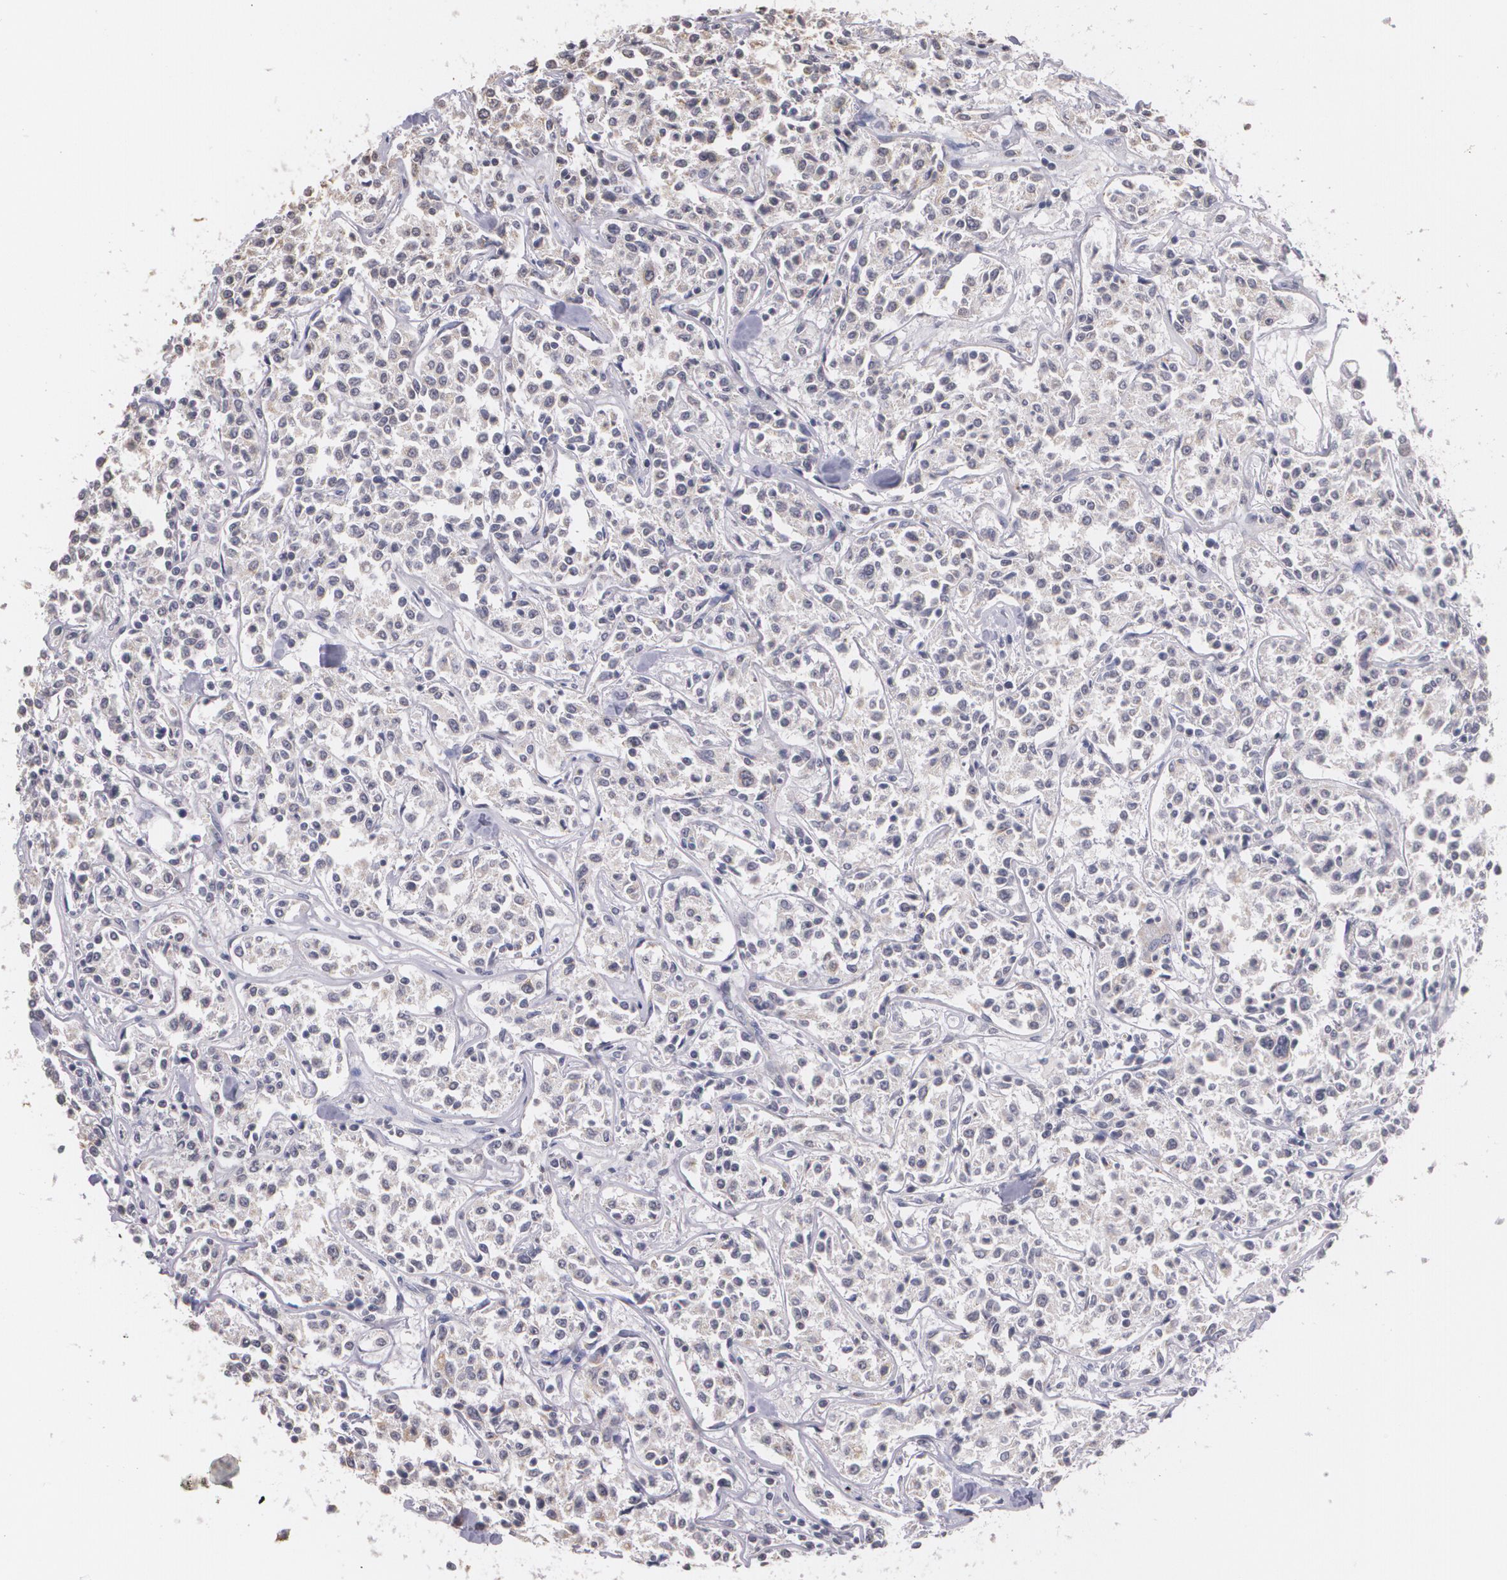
{"staining": {"intensity": "negative", "quantity": "none", "location": "none"}, "tissue": "lymphoma", "cell_type": "Tumor cells", "image_type": "cancer", "snomed": [{"axis": "morphology", "description": "Malignant lymphoma, non-Hodgkin's type, Low grade"}, {"axis": "topography", "description": "Small intestine"}], "caption": "Tumor cells are negative for brown protein staining in lymphoma.", "gene": "THRB", "patient": {"sex": "female", "age": 59}}